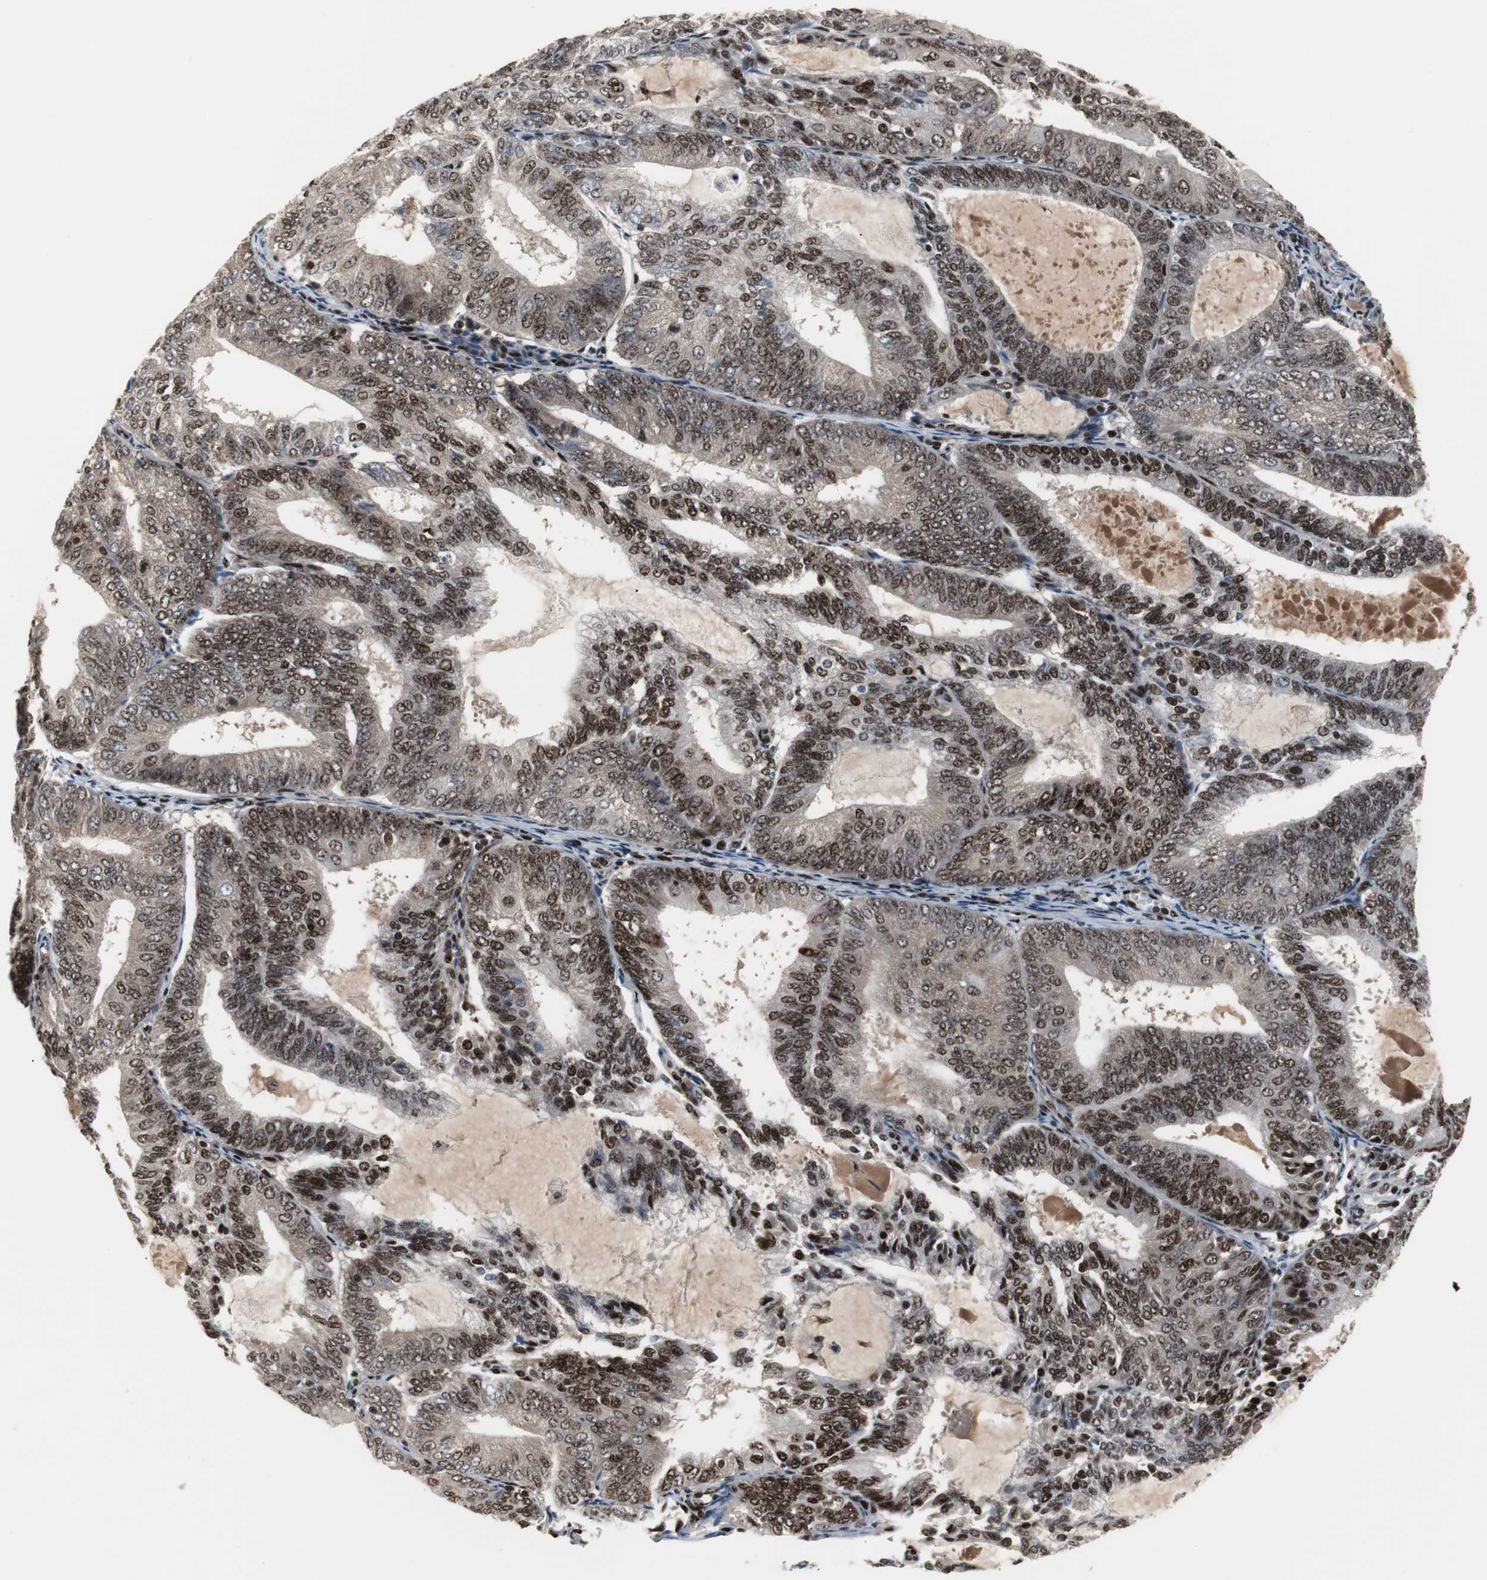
{"staining": {"intensity": "strong", "quantity": "25%-75%", "location": "nuclear"}, "tissue": "endometrial cancer", "cell_type": "Tumor cells", "image_type": "cancer", "snomed": [{"axis": "morphology", "description": "Adenocarcinoma, NOS"}, {"axis": "topography", "description": "Endometrium"}], "caption": "Protein expression by immunohistochemistry (IHC) exhibits strong nuclear staining in about 25%-75% of tumor cells in endometrial cancer.", "gene": "GRK2", "patient": {"sex": "female", "age": 81}}